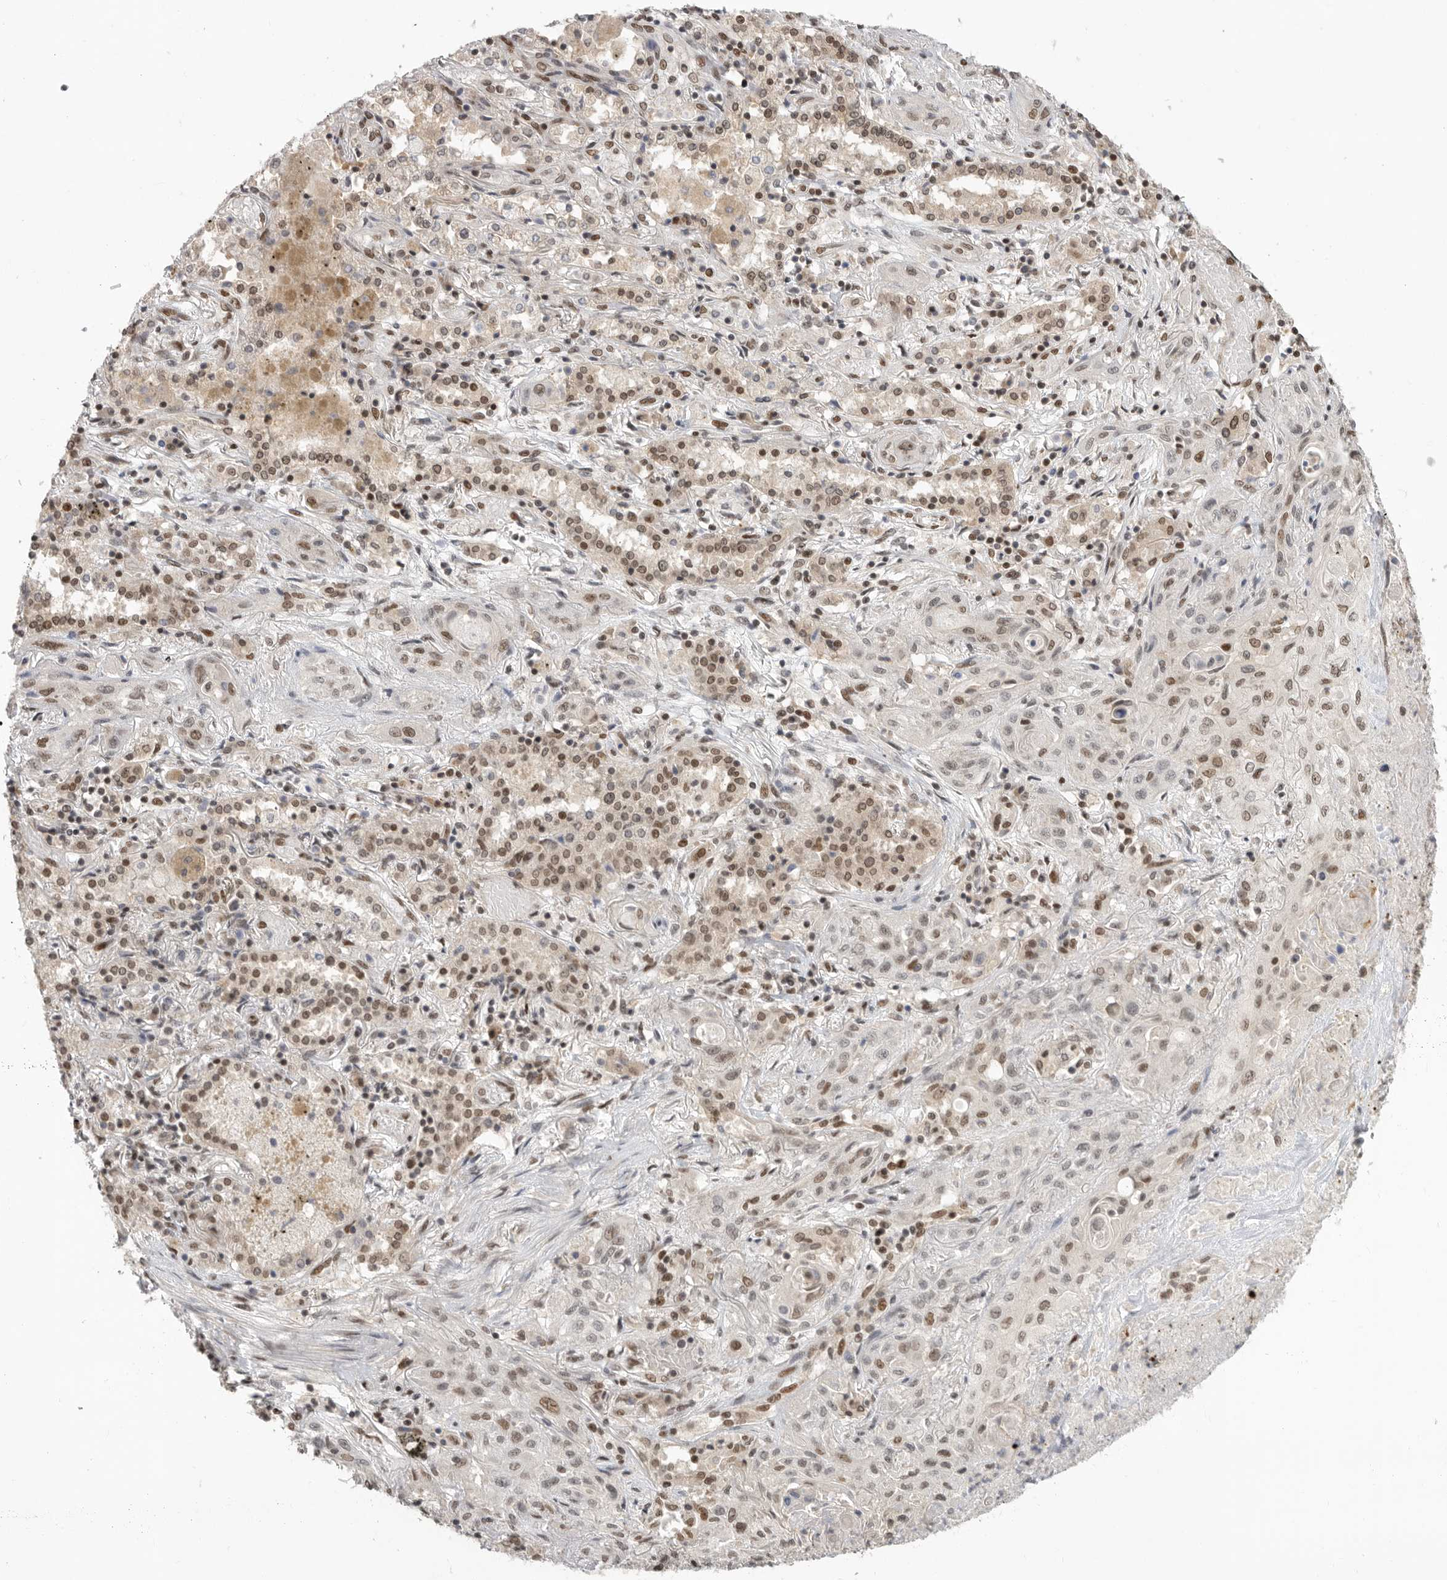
{"staining": {"intensity": "weak", "quantity": "25%-75%", "location": "nuclear"}, "tissue": "lung cancer", "cell_type": "Tumor cells", "image_type": "cancer", "snomed": [{"axis": "morphology", "description": "Squamous cell carcinoma, NOS"}, {"axis": "topography", "description": "Lung"}], "caption": "Lung squamous cell carcinoma stained with immunohistochemistry (IHC) reveals weak nuclear expression in about 25%-75% of tumor cells.", "gene": "ZNF830", "patient": {"sex": "female", "age": 47}}